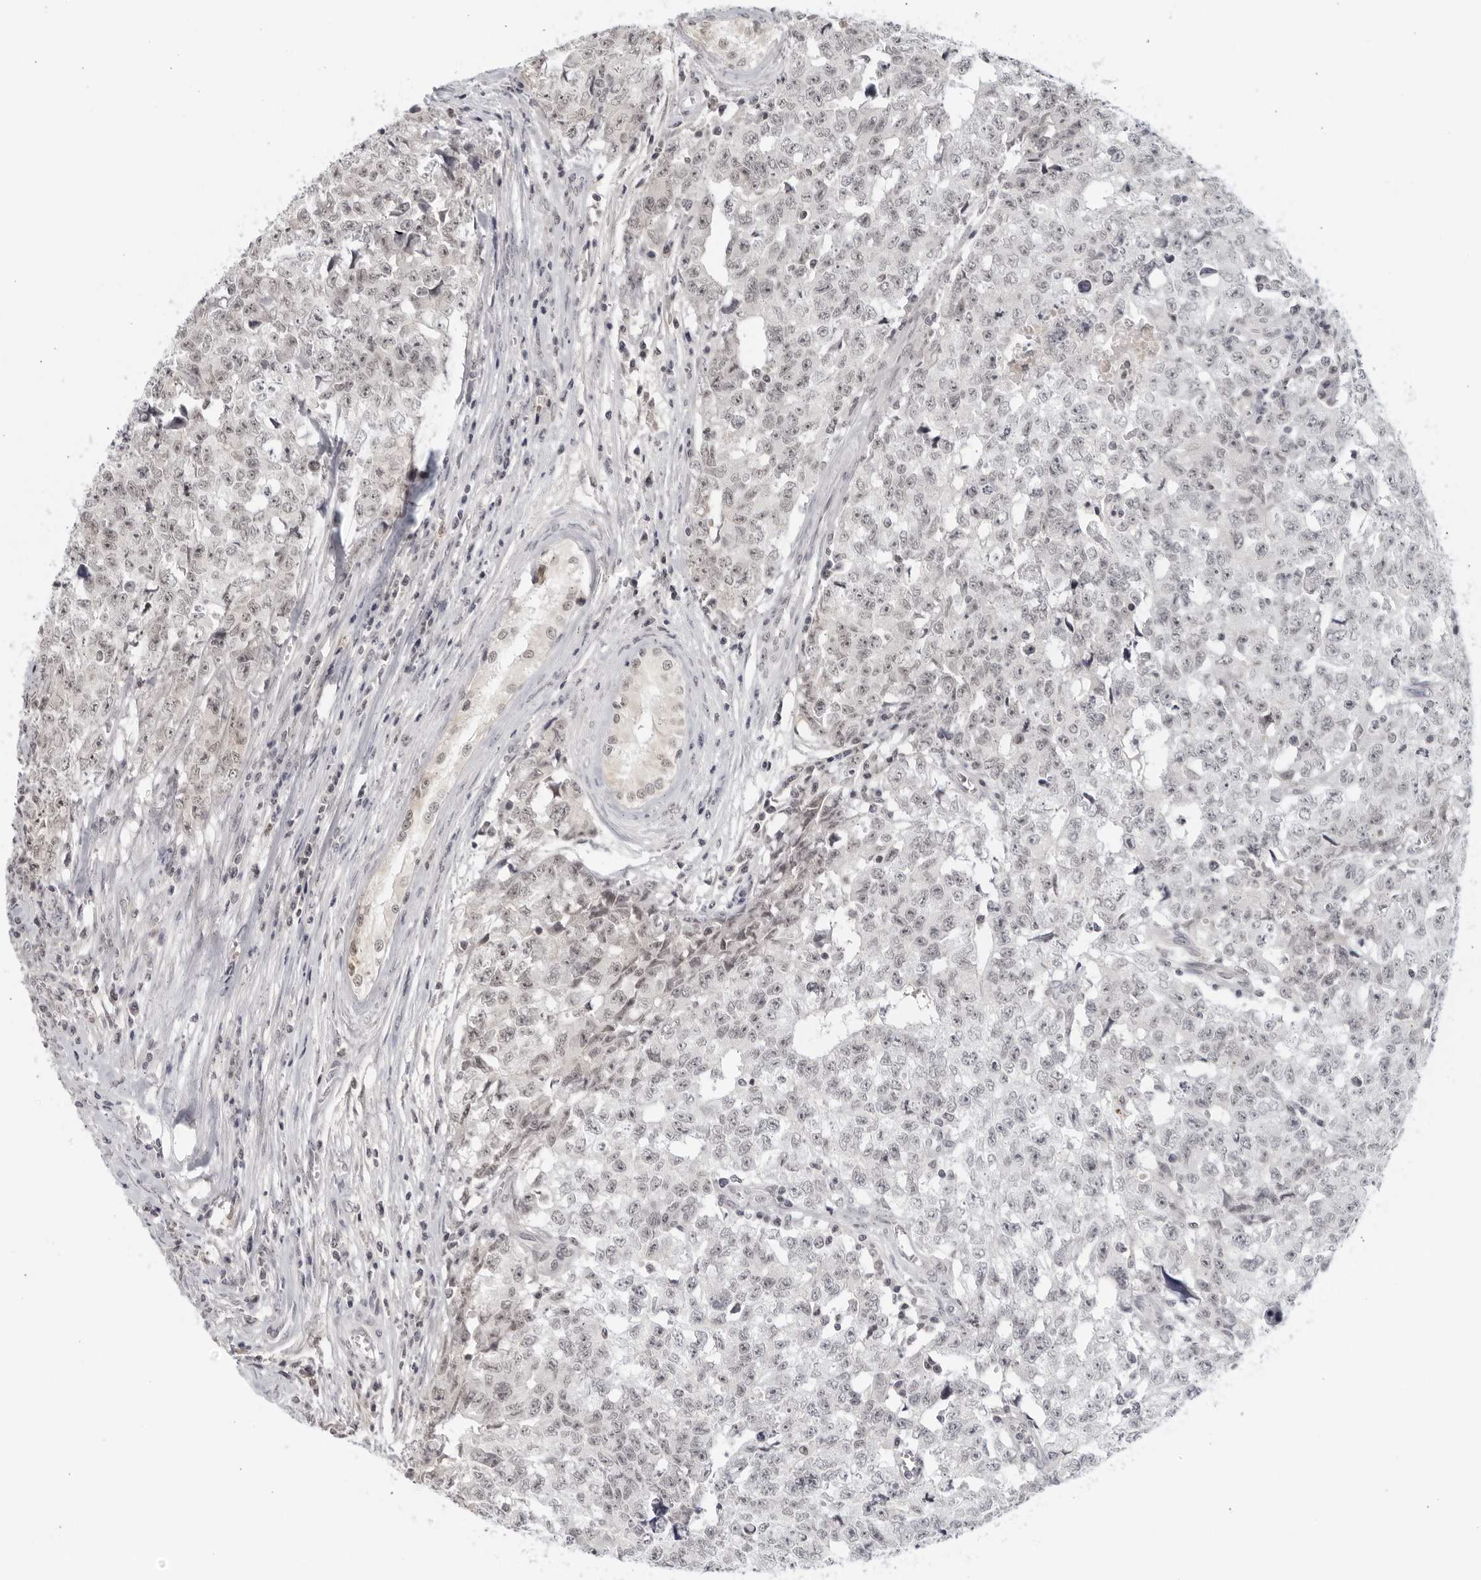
{"staining": {"intensity": "negative", "quantity": "none", "location": "none"}, "tissue": "testis cancer", "cell_type": "Tumor cells", "image_type": "cancer", "snomed": [{"axis": "morphology", "description": "Carcinoma, Embryonal, NOS"}, {"axis": "topography", "description": "Testis"}], "caption": "Human testis embryonal carcinoma stained for a protein using immunohistochemistry reveals no staining in tumor cells.", "gene": "RAB11FIP3", "patient": {"sex": "male", "age": 28}}